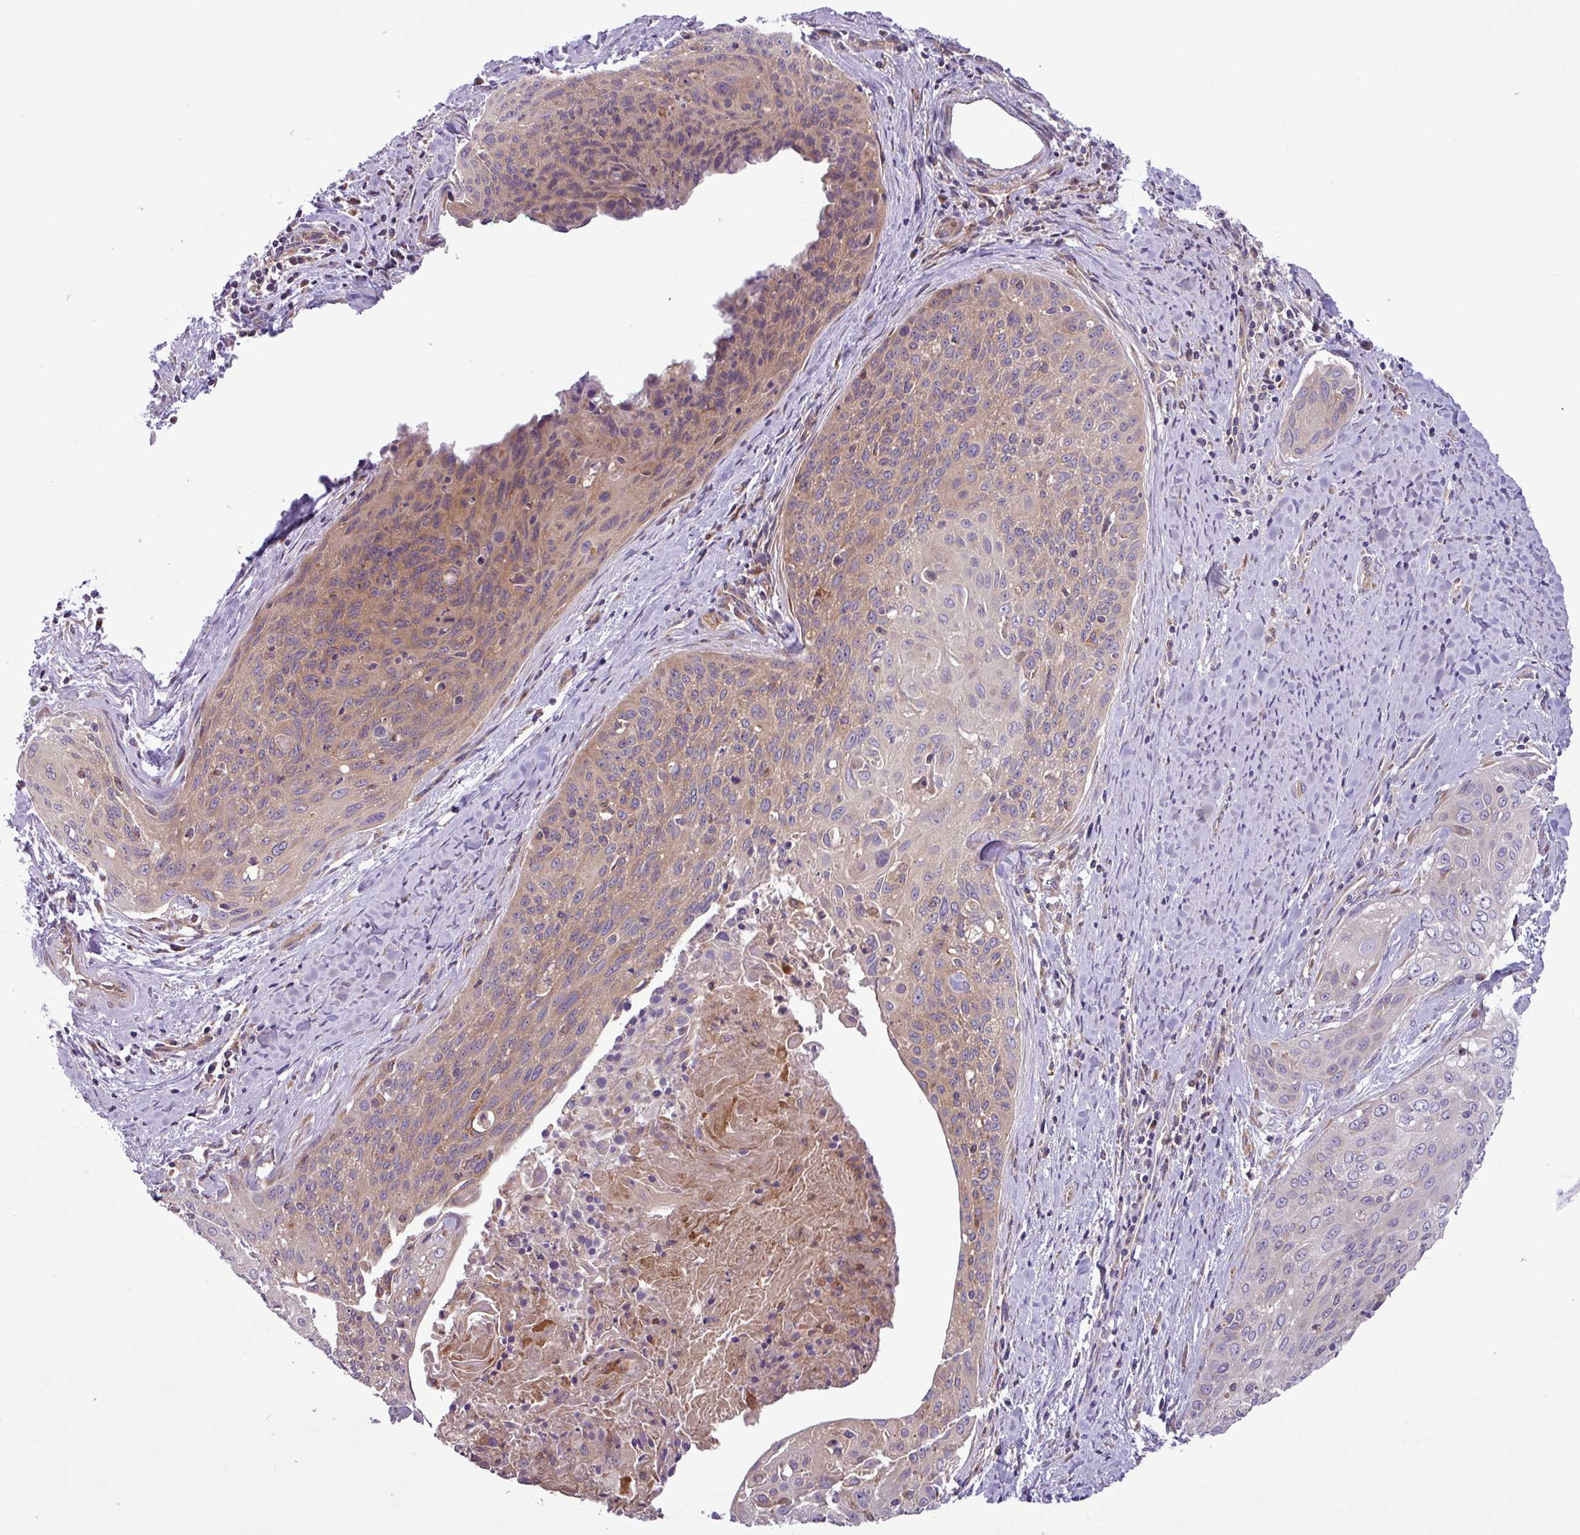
{"staining": {"intensity": "weak", "quantity": "25%-75%", "location": "cytoplasmic/membranous"}, "tissue": "cervical cancer", "cell_type": "Tumor cells", "image_type": "cancer", "snomed": [{"axis": "morphology", "description": "Squamous cell carcinoma, NOS"}, {"axis": "topography", "description": "Cervix"}], "caption": "Weak cytoplasmic/membranous positivity is identified in approximately 25%-75% of tumor cells in squamous cell carcinoma (cervical).", "gene": "RAB19", "patient": {"sex": "female", "age": 55}}